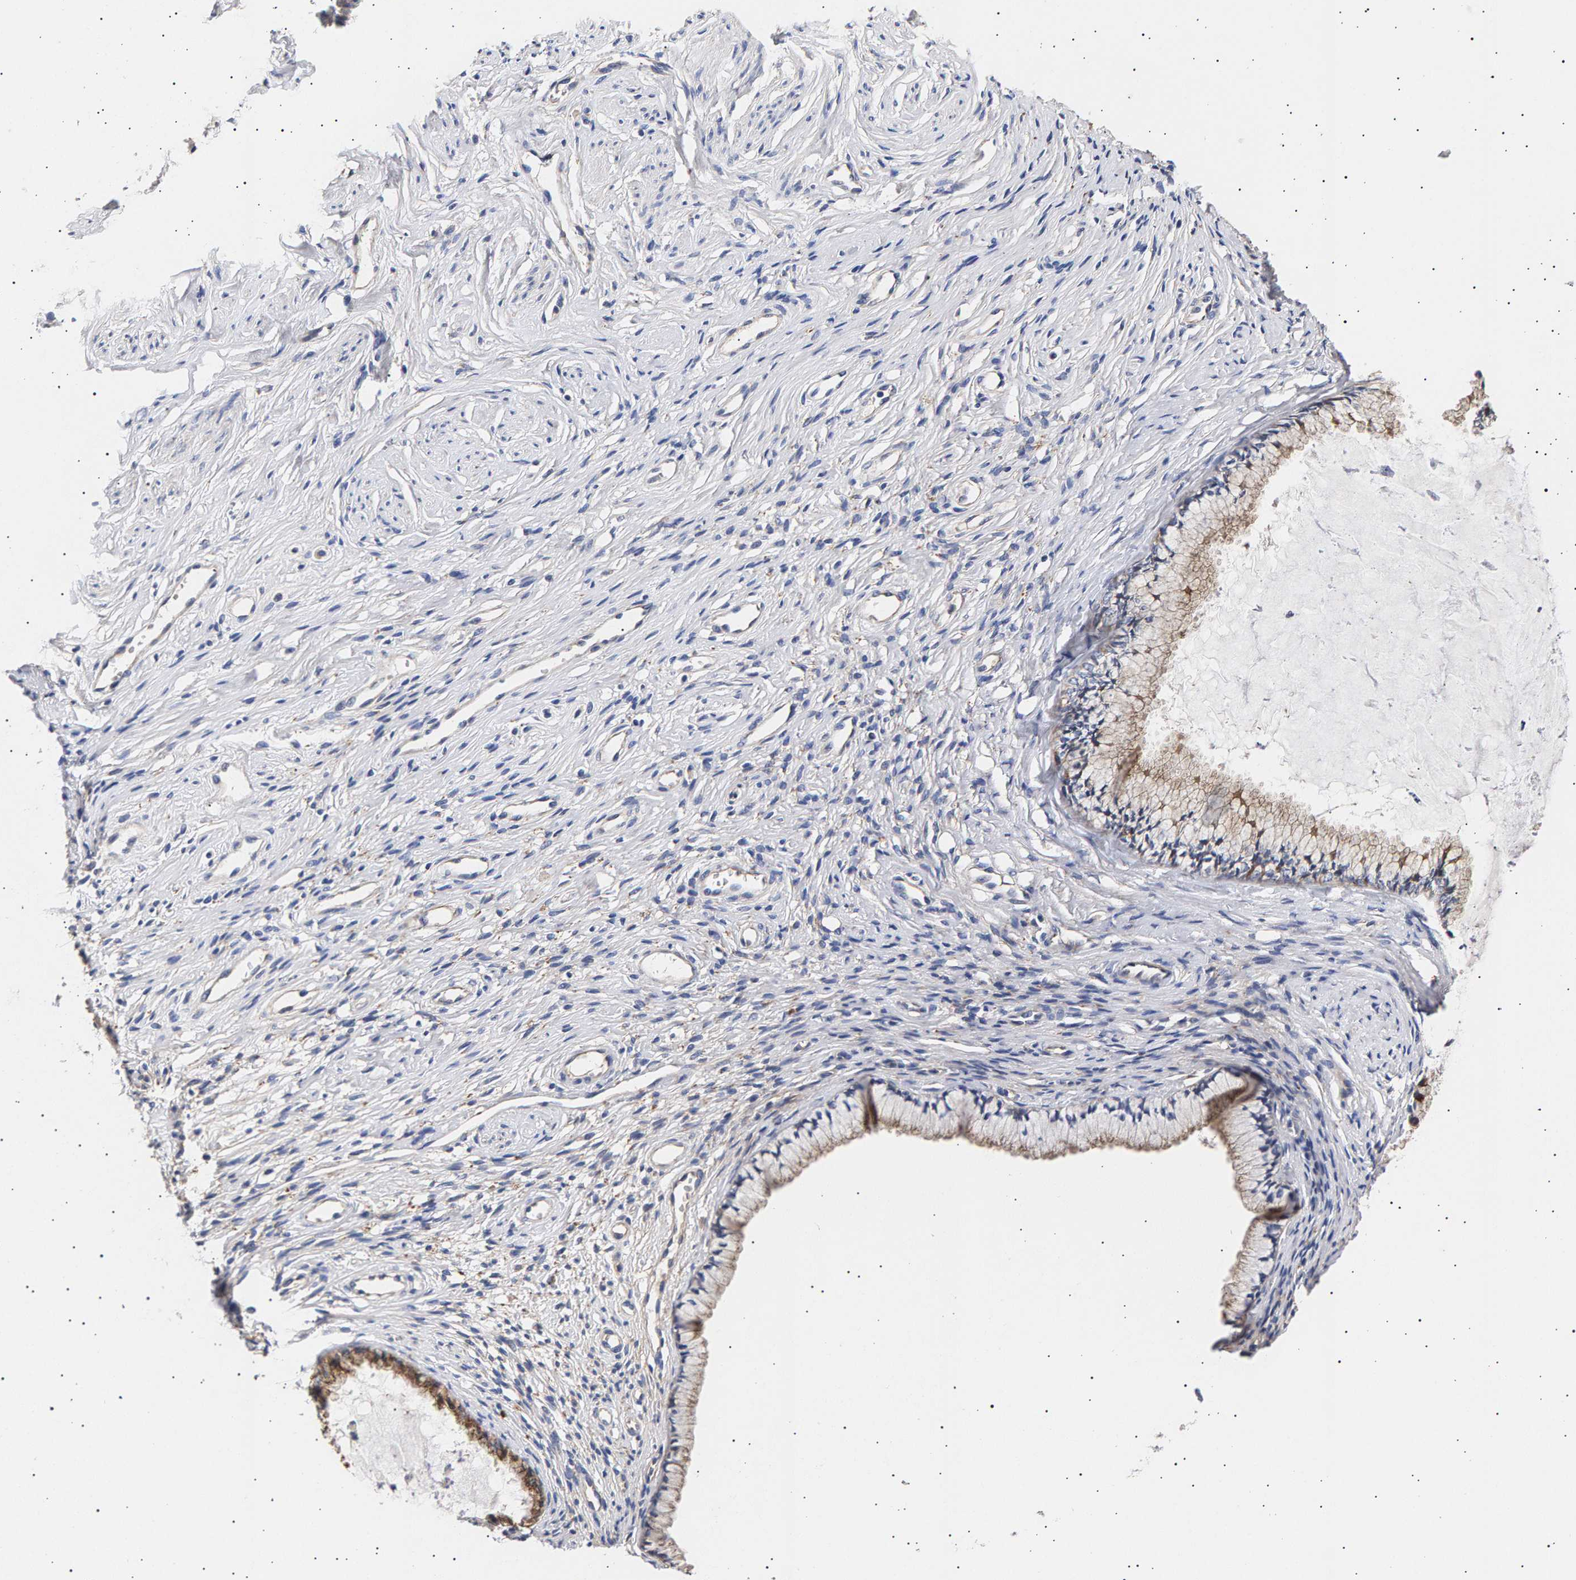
{"staining": {"intensity": "weak", "quantity": "<25%", "location": "cytoplasmic/membranous"}, "tissue": "cervix", "cell_type": "Glandular cells", "image_type": "normal", "snomed": [{"axis": "morphology", "description": "Normal tissue, NOS"}, {"axis": "topography", "description": "Cervix"}], "caption": "The micrograph demonstrates no staining of glandular cells in unremarkable cervix.", "gene": "ANKRD40", "patient": {"sex": "female", "age": 77}}